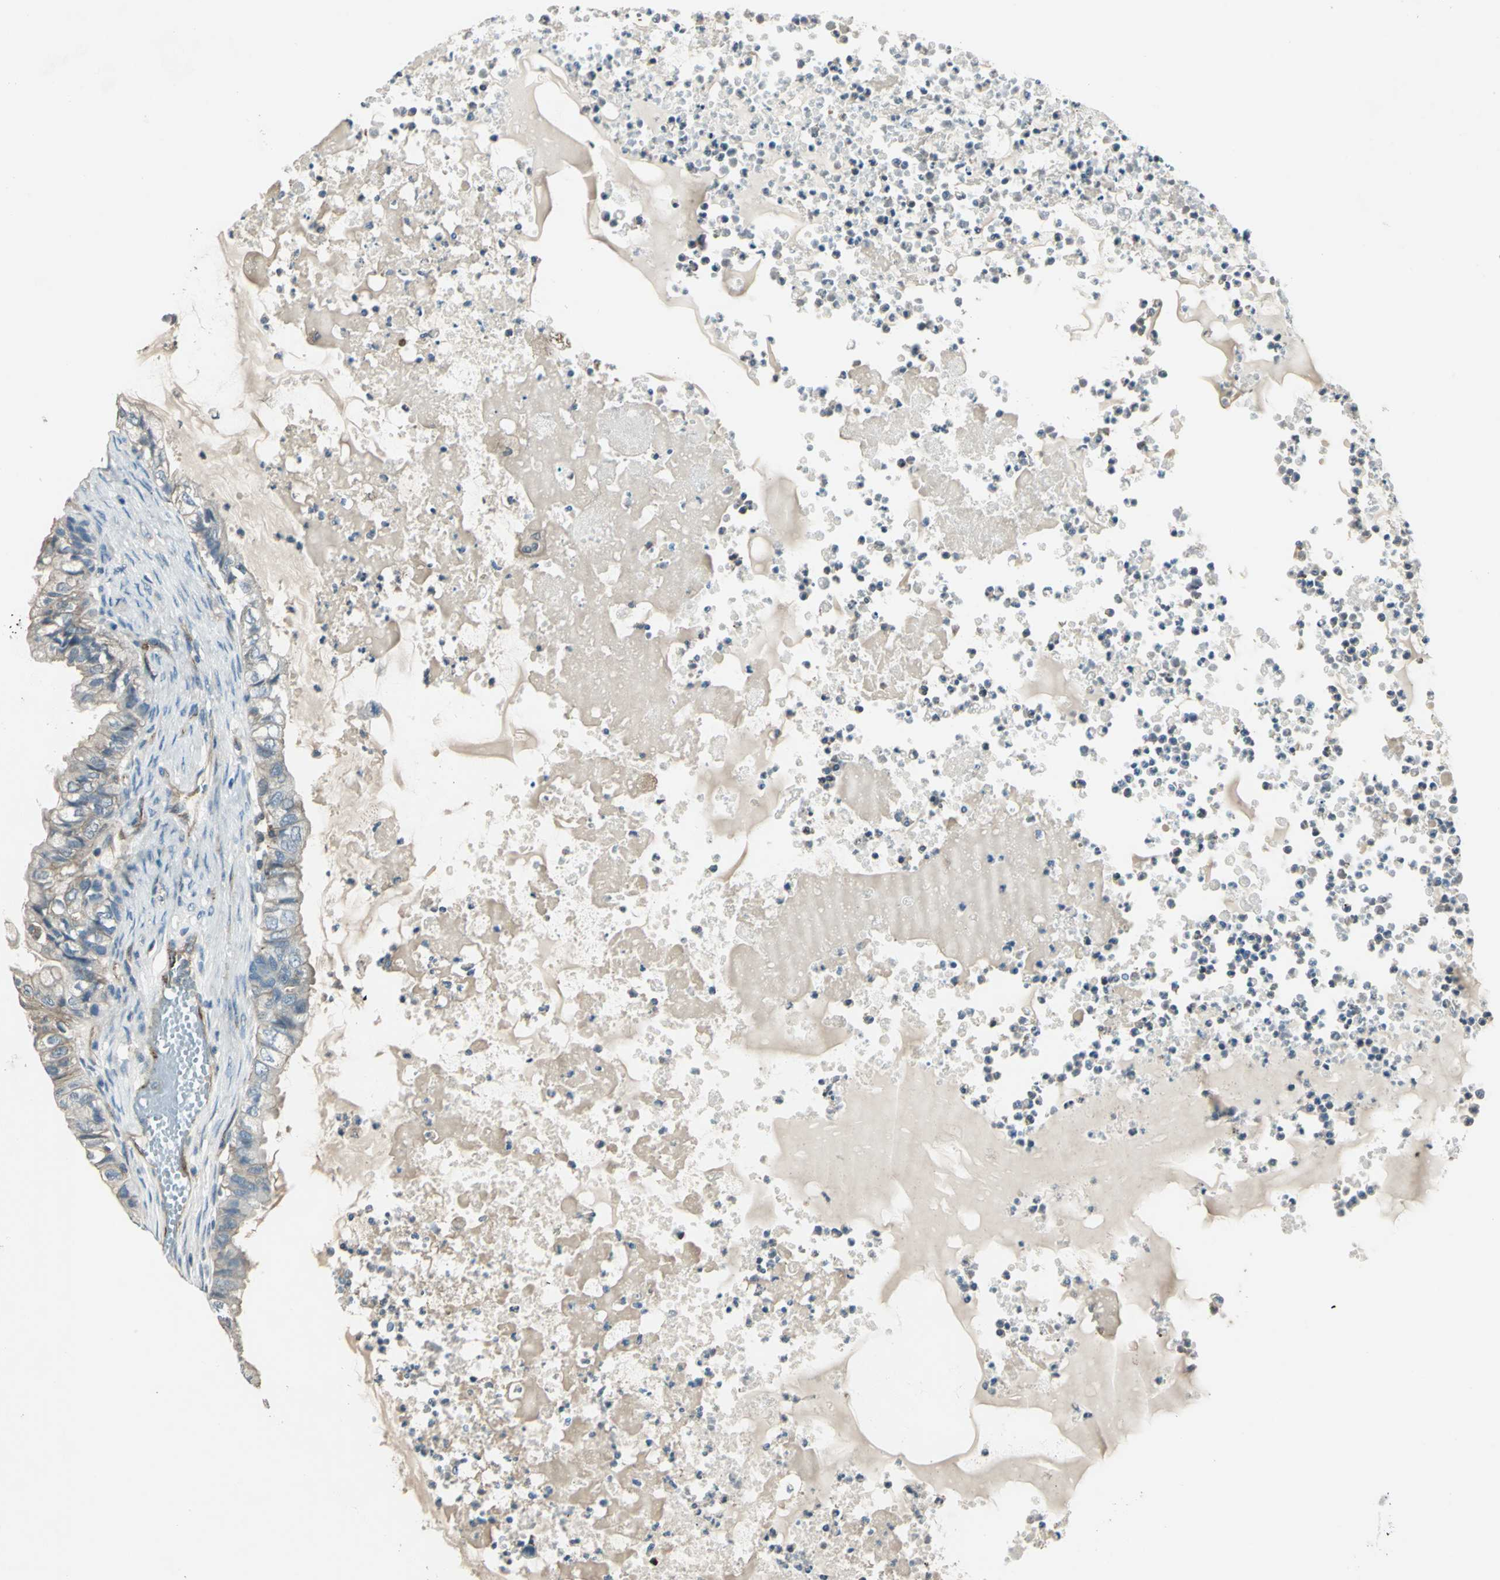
{"staining": {"intensity": "weak", "quantity": ">75%", "location": "cytoplasmic/membranous"}, "tissue": "ovarian cancer", "cell_type": "Tumor cells", "image_type": "cancer", "snomed": [{"axis": "morphology", "description": "Cystadenocarcinoma, mucinous, NOS"}, {"axis": "topography", "description": "Ovary"}], "caption": "This micrograph displays immunohistochemistry staining of ovarian mucinous cystadenocarcinoma, with low weak cytoplasmic/membranous positivity in about >75% of tumor cells.", "gene": "RAPGEF1", "patient": {"sex": "female", "age": 80}}